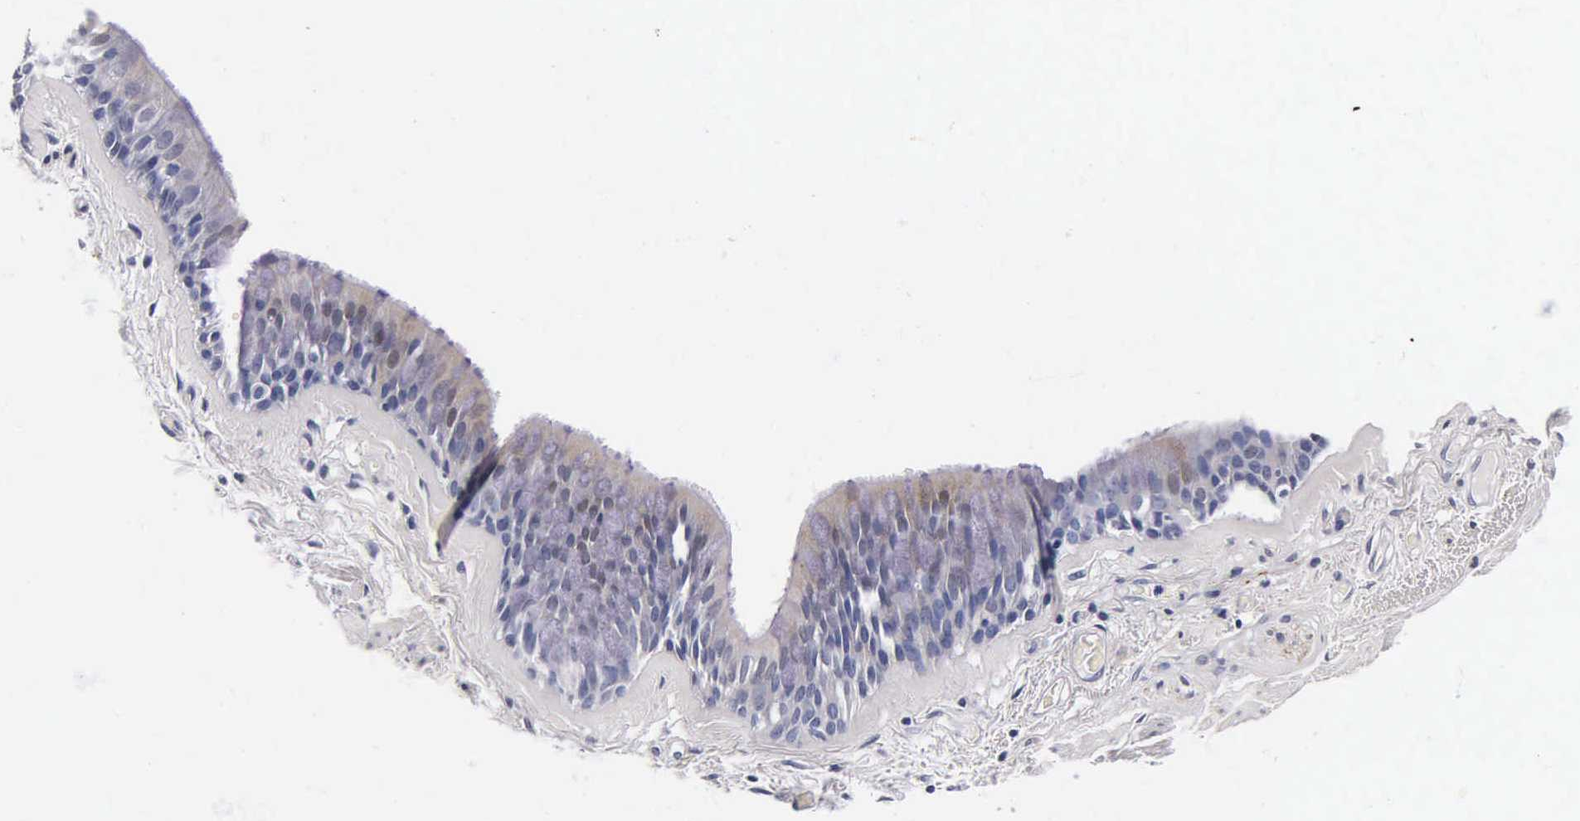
{"staining": {"intensity": "negative", "quantity": "none", "location": "none"}, "tissue": "bronchus", "cell_type": "Respiratory epithelial cells", "image_type": "normal", "snomed": [{"axis": "morphology", "description": "Normal tissue, NOS"}, {"axis": "topography", "description": "Bronchus"}, {"axis": "topography", "description": "Lung"}], "caption": "Photomicrograph shows no protein positivity in respiratory epithelial cells of benign bronchus. (DAB immunohistochemistry with hematoxylin counter stain).", "gene": "ENO2", "patient": {"sex": "female", "age": 57}}